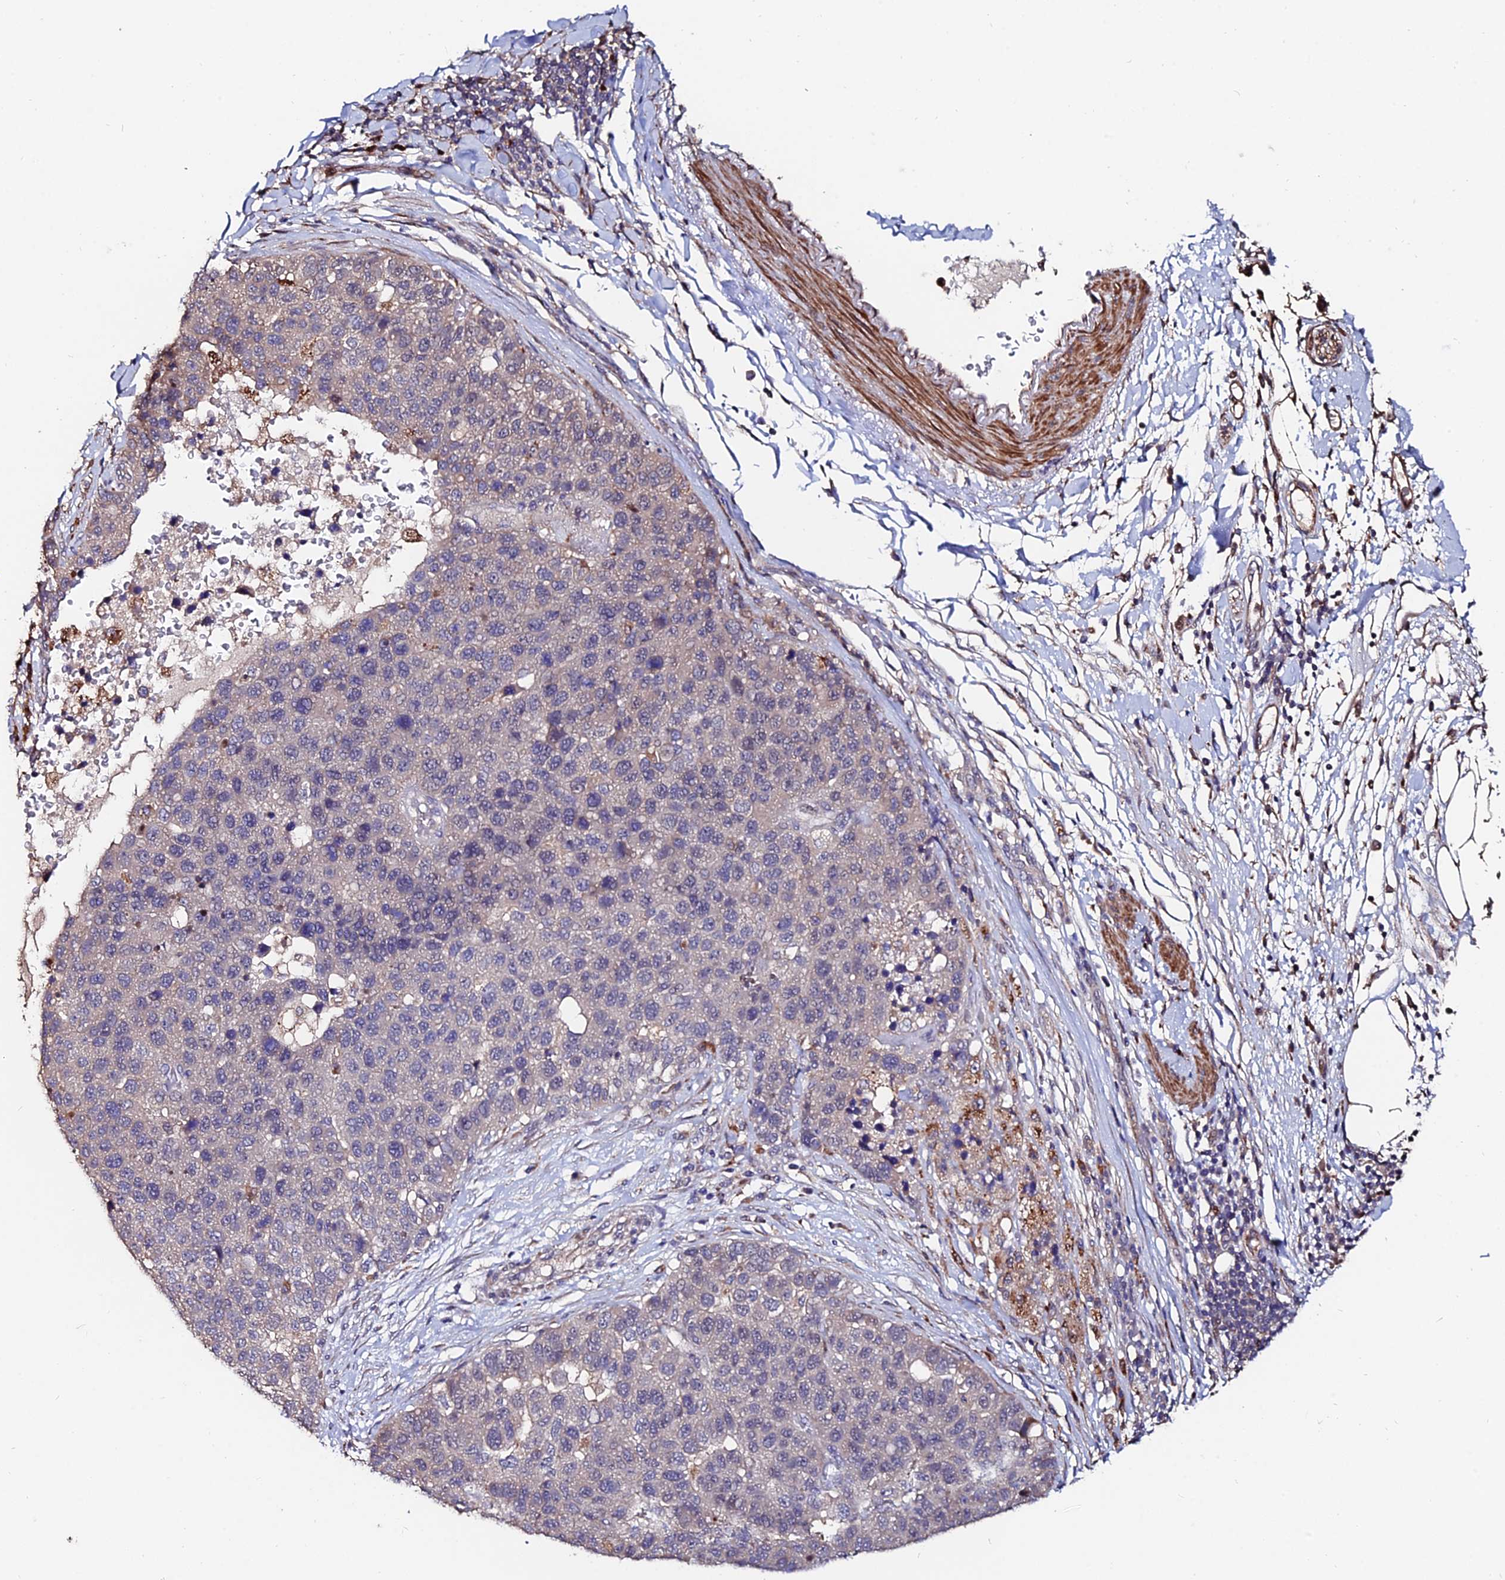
{"staining": {"intensity": "negative", "quantity": "none", "location": "none"}, "tissue": "pancreatic cancer", "cell_type": "Tumor cells", "image_type": "cancer", "snomed": [{"axis": "morphology", "description": "Adenocarcinoma, NOS"}, {"axis": "topography", "description": "Pancreas"}], "caption": "The histopathology image reveals no significant positivity in tumor cells of pancreatic cancer.", "gene": "ACTR5", "patient": {"sex": "female", "age": 61}}